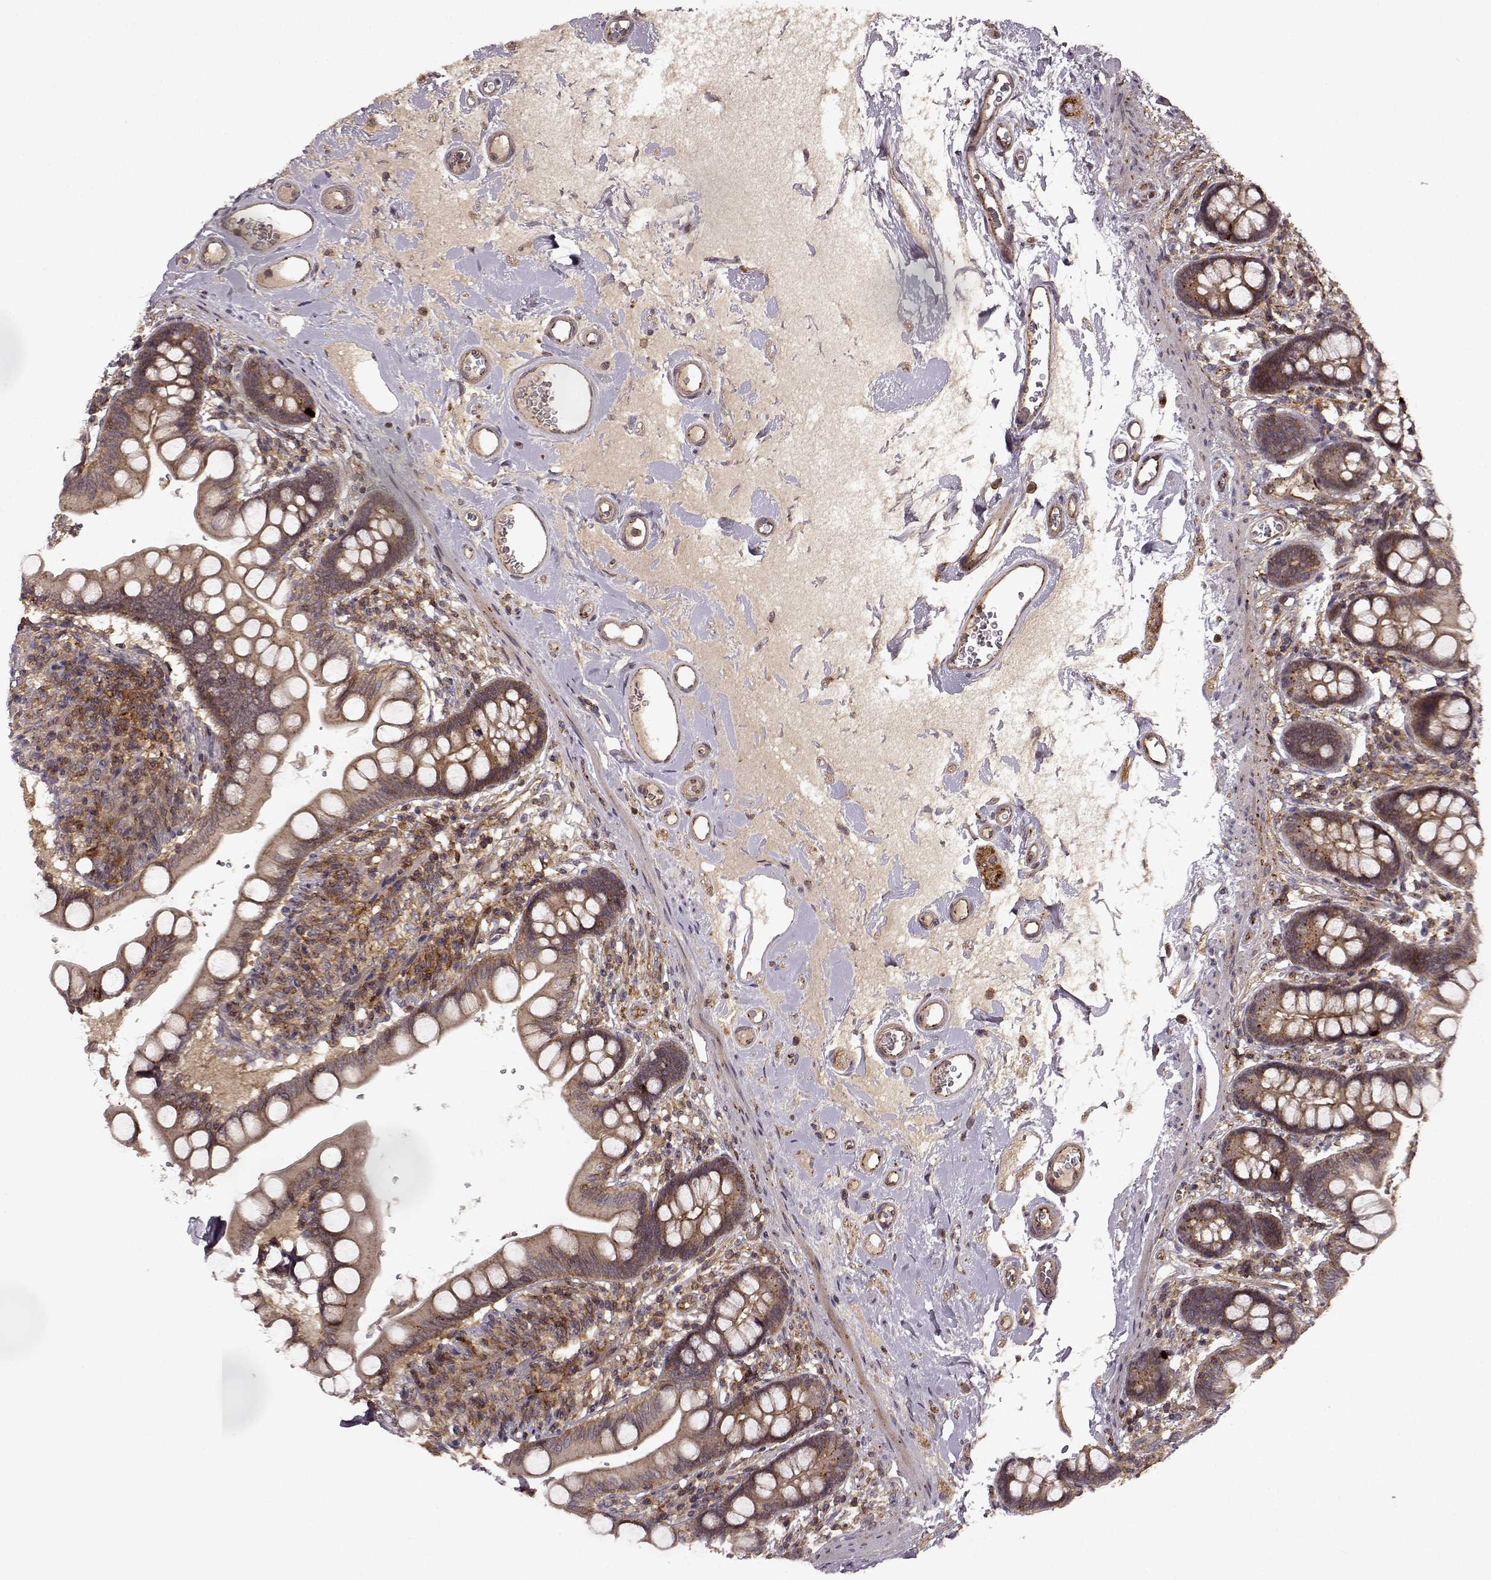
{"staining": {"intensity": "moderate", "quantity": ">75%", "location": "cytoplasmic/membranous"}, "tissue": "small intestine", "cell_type": "Glandular cells", "image_type": "normal", "snomed": [{"axis": "morphology", "description": "Normal tissue, NOS"}, {"axis": "topography", "description": "Small intestine"}], "caption": "A brown stain shows moderate cytoplasmic/membranous expression of a protein in glandular cells of unremarkable small intestine.", "gene": "IFRD2", "patient": {"sex": "female", "age": 56}}